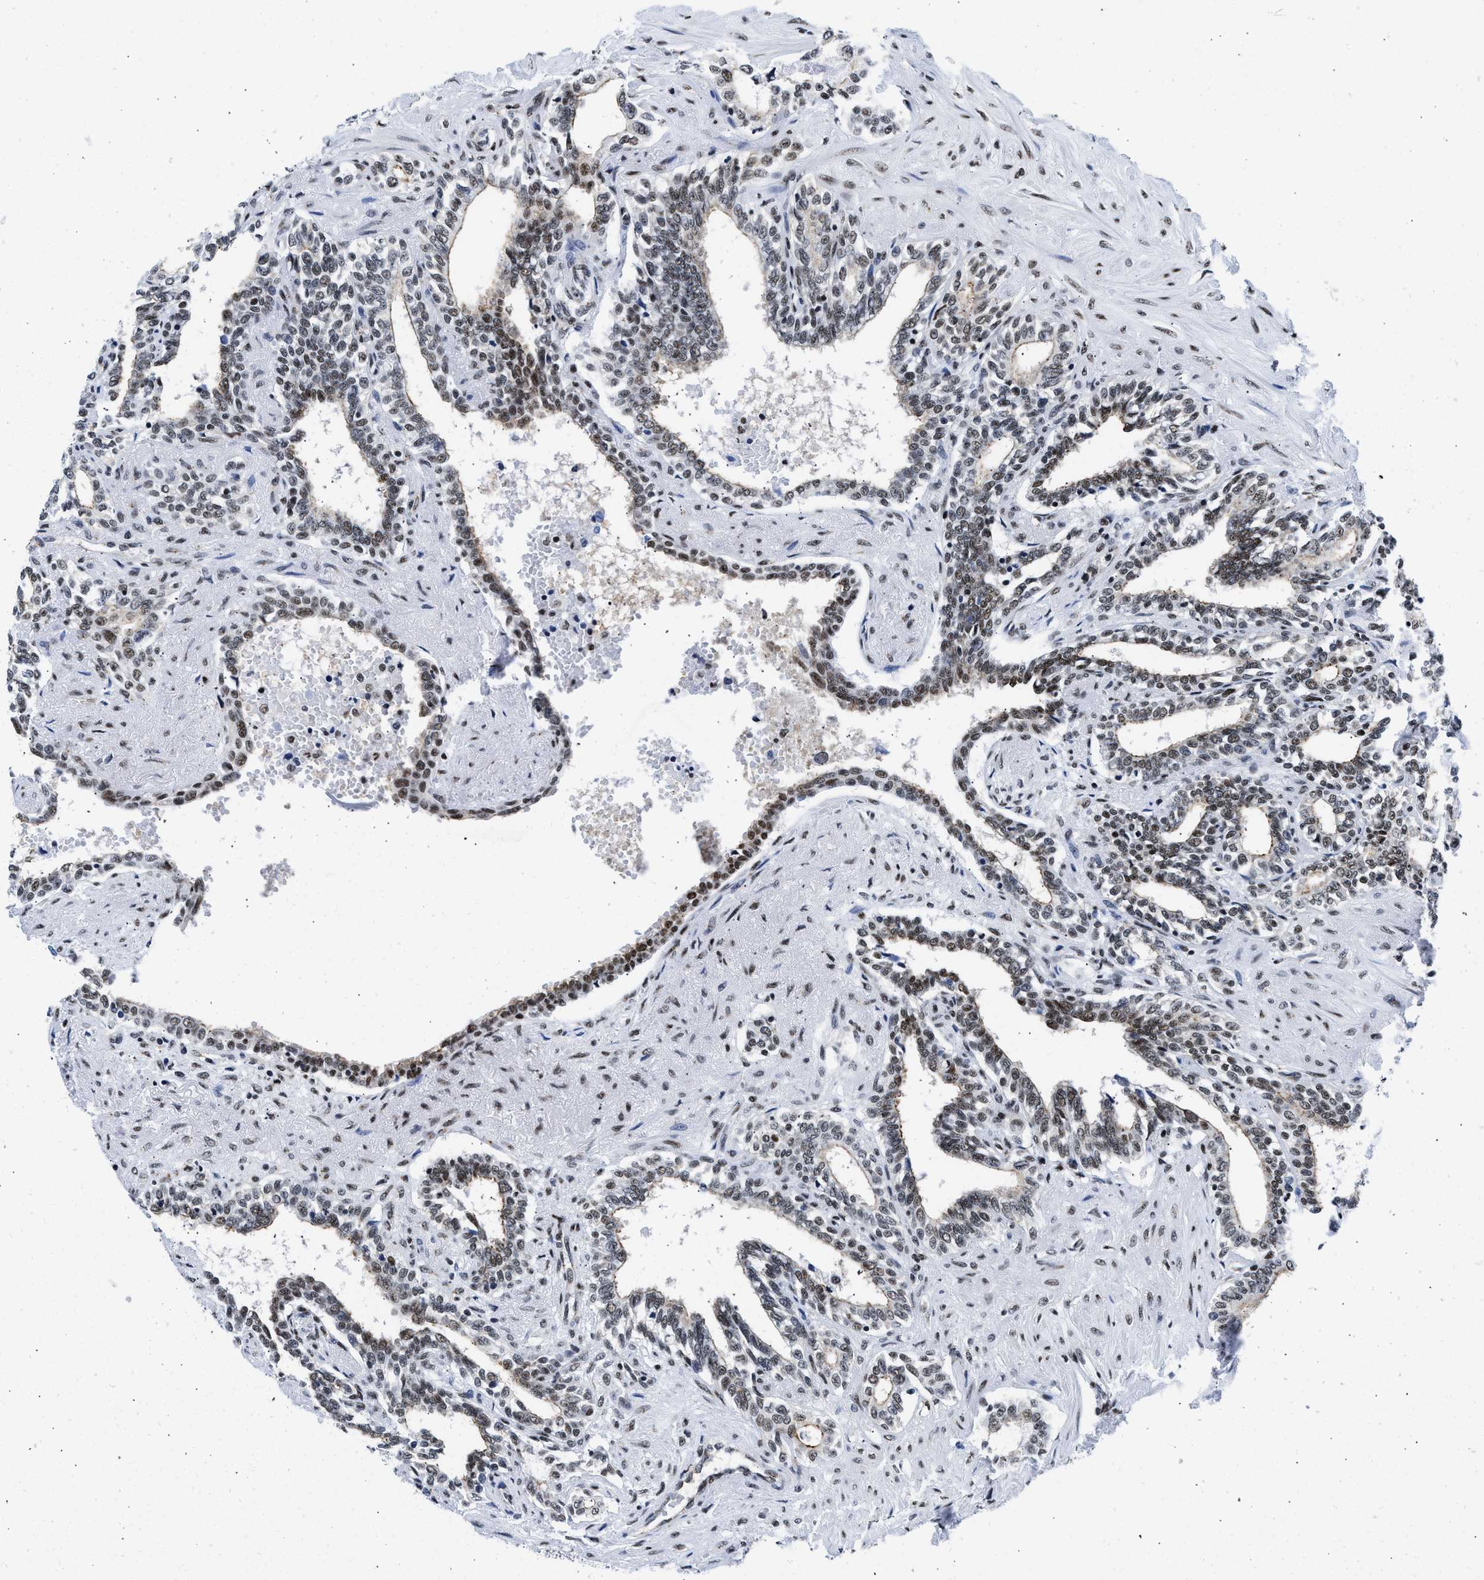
{"staining": {"intensity": "moderate", "quantity": ">75%", "location": "nuclear"}, "tissue": "seminal vesicle", "cell_type": "Glandular cells", "image_type": "normal", "snomed": [{"axis": "morphology", "description": "Normal tissue, NOS"}, {"axis": "morphology", "description": "Adenocarcinoma, High grade"}, {"axis": "topography", "description": "Prostate"}, {"axis": "topography", "description": "Seminal veicle"}], "caption": "Immunohistochemical staining of unremarkable human seminal vesicle demonstrates moderate nuclear protein staining in about >75% of glandular cells.", "gene": "RBM8A", "patient": {"sex": "male", "age": 55}}